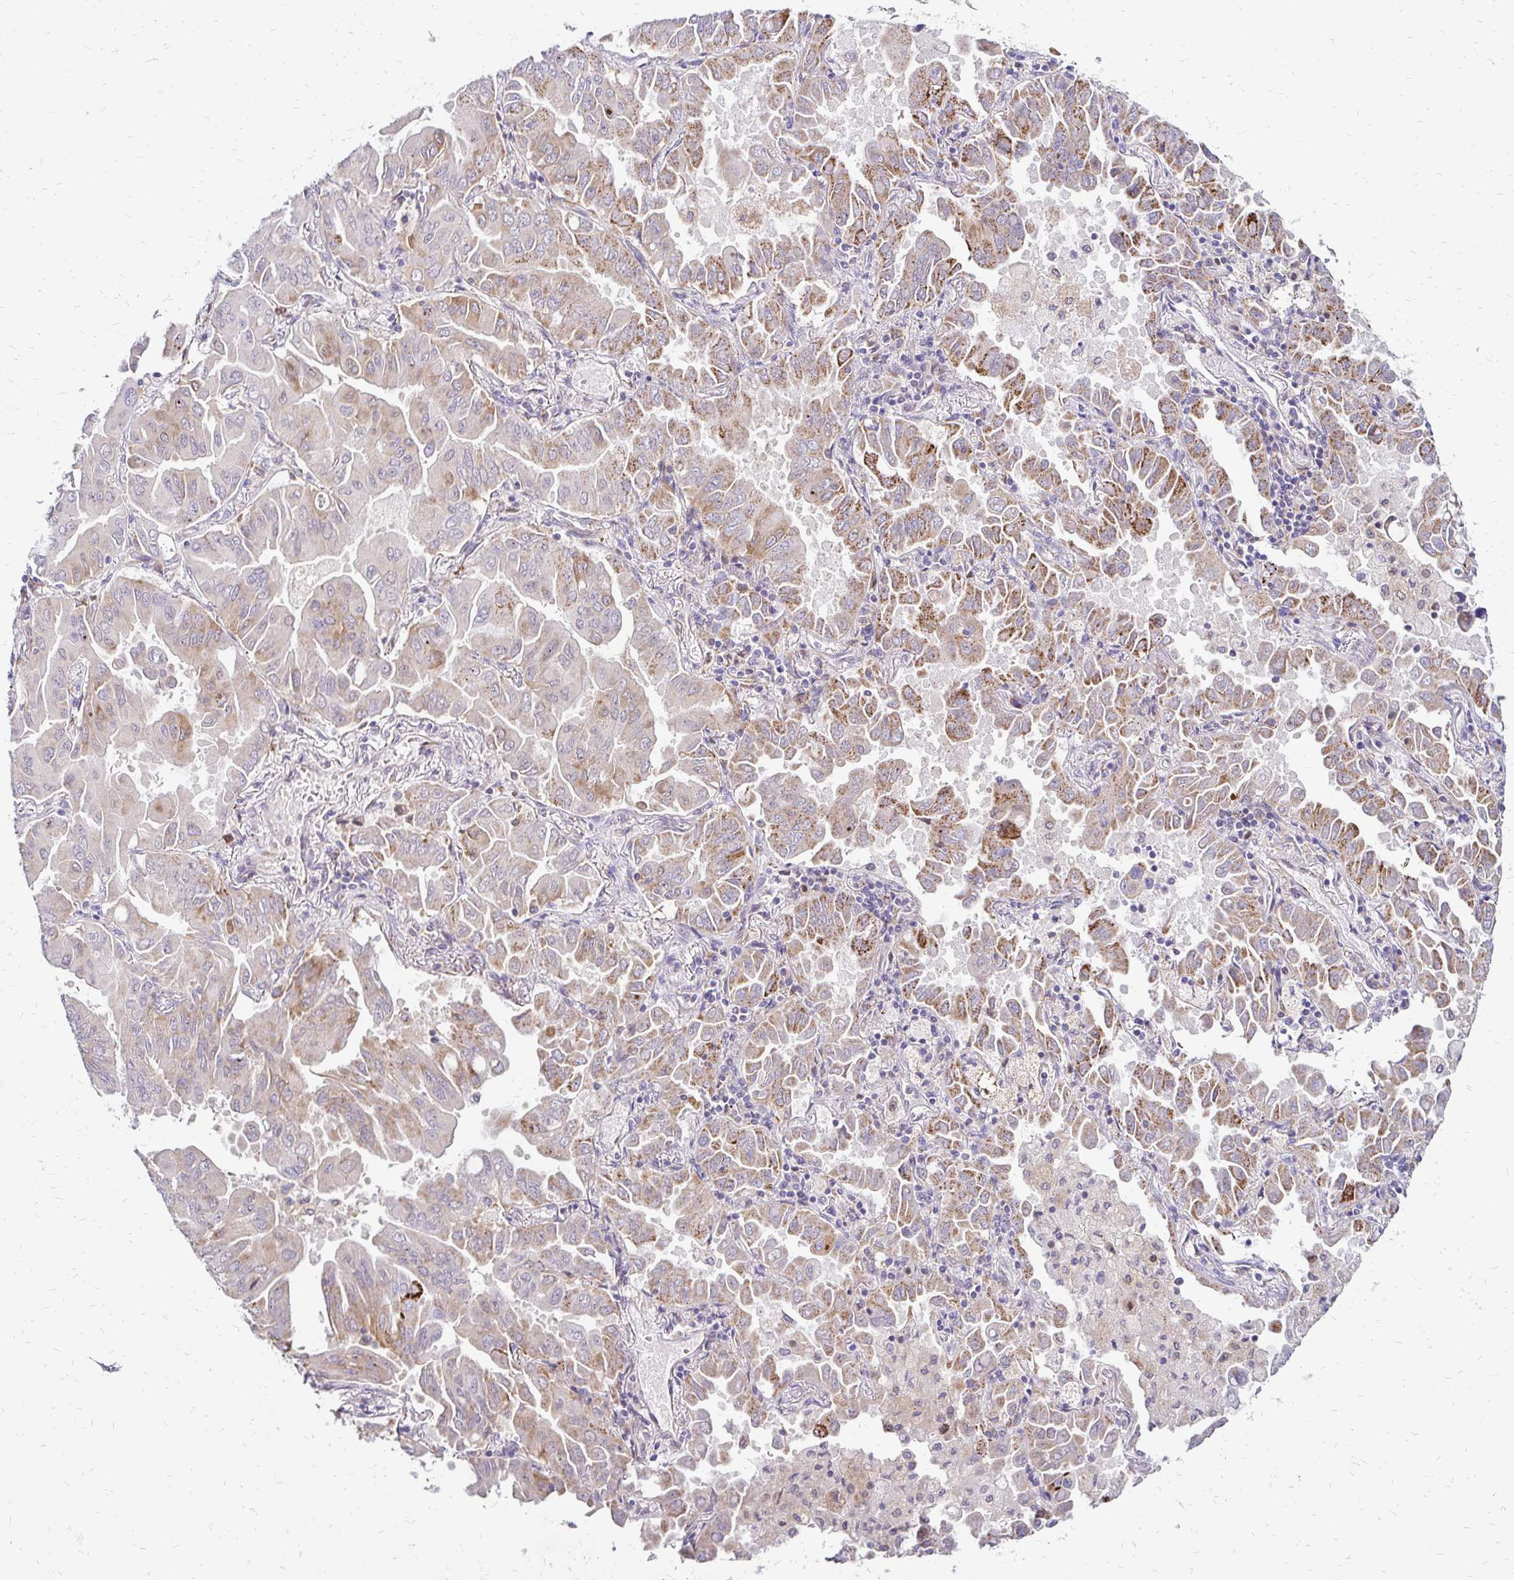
{"staining": {"intensity": "moderate", "quantity": "25%-75%", "location": "cytoplasmic/membranous"}, "tissue": "lung cancer", "cell_type": "Tumor cells", "image_type": "cancer", "snomed": [{"axis": "morphology", "description": "Adenocarcinoma, NOS"}, {"axis": "topography", "description": "Lung"}], "caption": "A photomicrograph of lung cancer stained for a protein reveals moderate cytoplasmic/membranous brown staining in tumor cells.", "gene": "IDUA", "patient": {"sex": "male", "age": 64}}